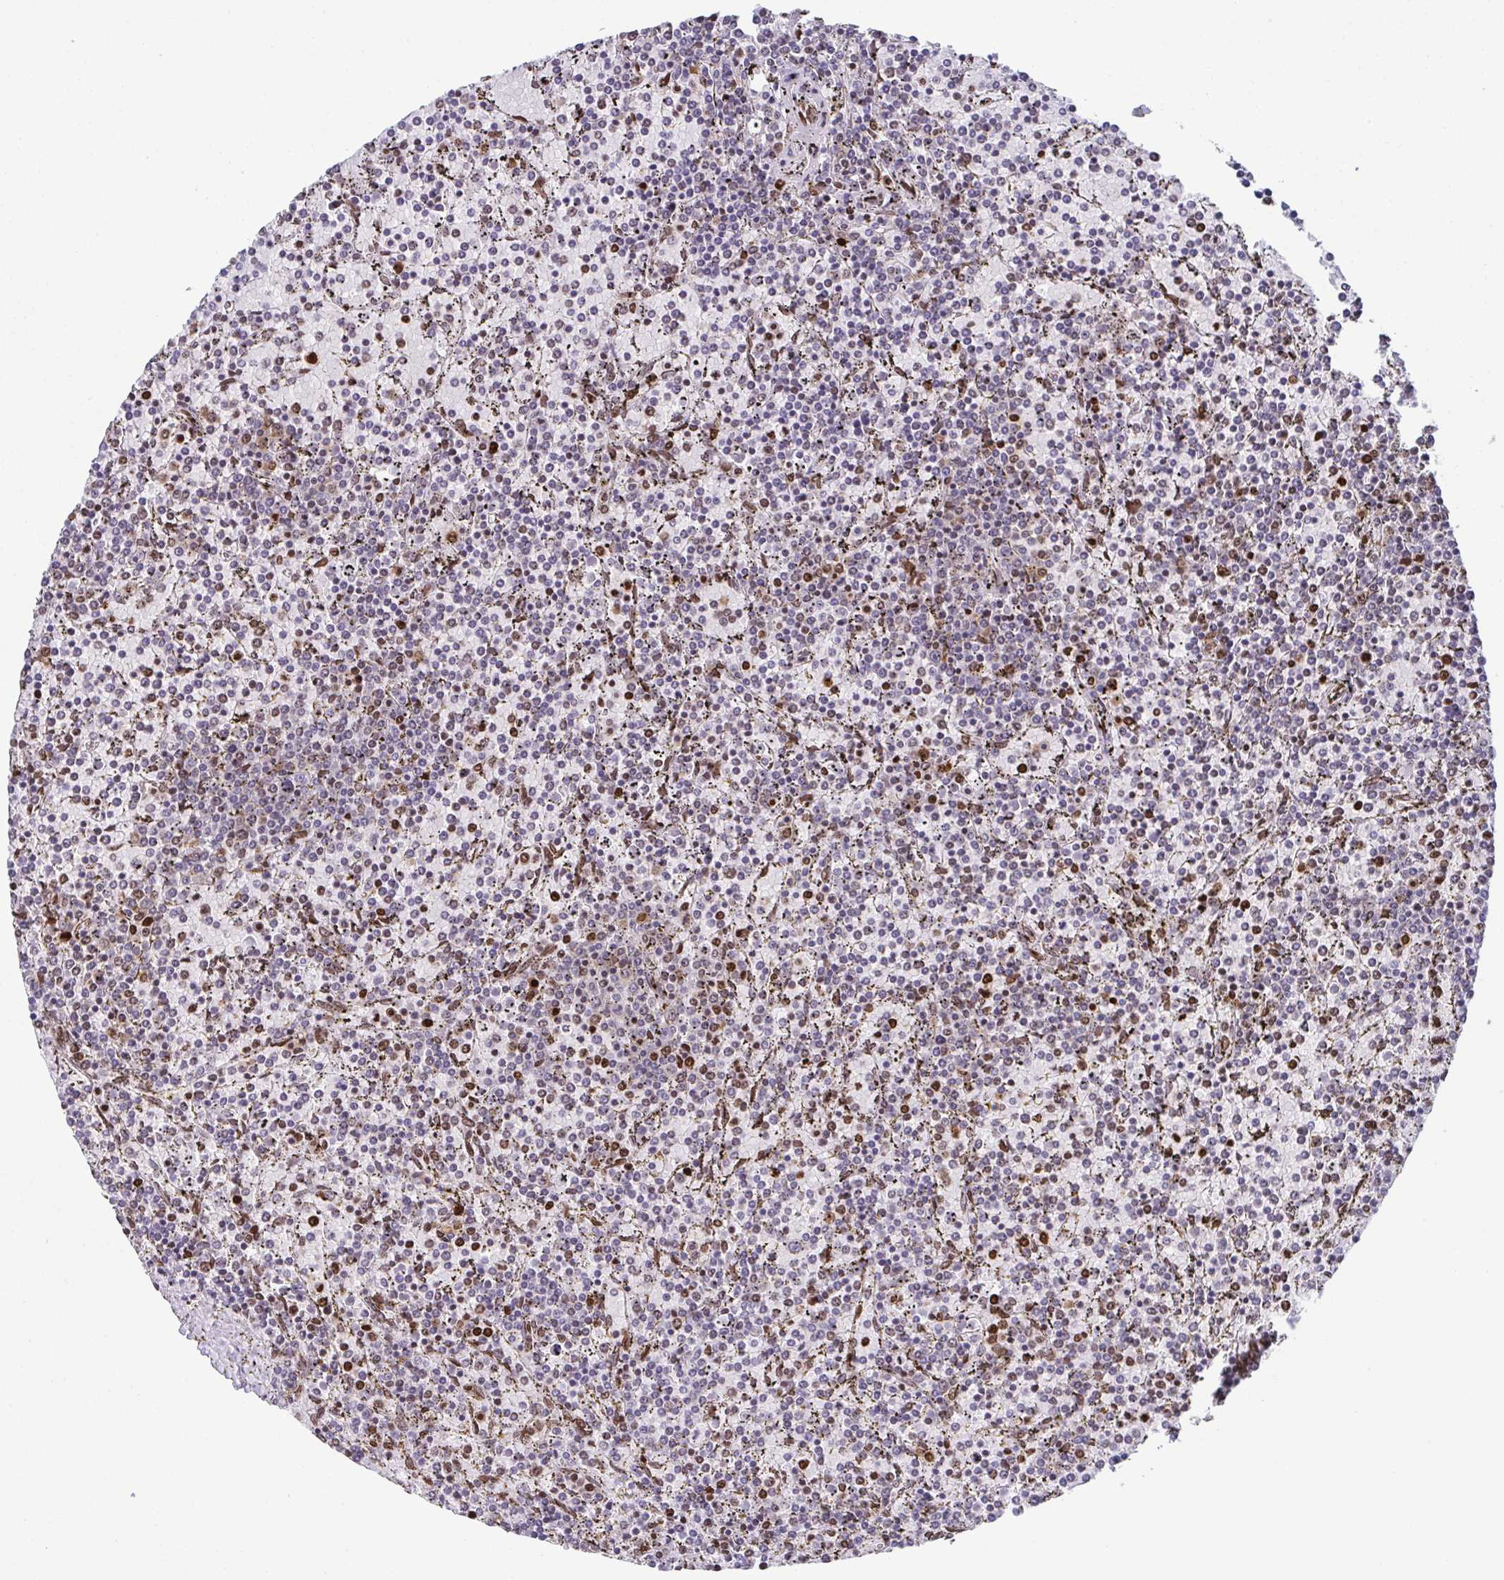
{"staining": {"intensity": "negative", "quantity": "none", "location": "none"}, "tissue": "lymphoma", "cell_type": "Tumor cells", "image_type": "cancer", "snomed": [{"axis": "morphology", "description": "Malignant lymphoma, non-Hodgkin's type, Low grade"}, {"axis": "topography", "description": "Spleen"}], "caption": "DAB (3,3'-diaminobenzidine) immunohistochemical staining of human lymphoma reveals no significant staining in tumor cells.", "gene": "RB1", "patient": {"sex": "female", "age": 77}}